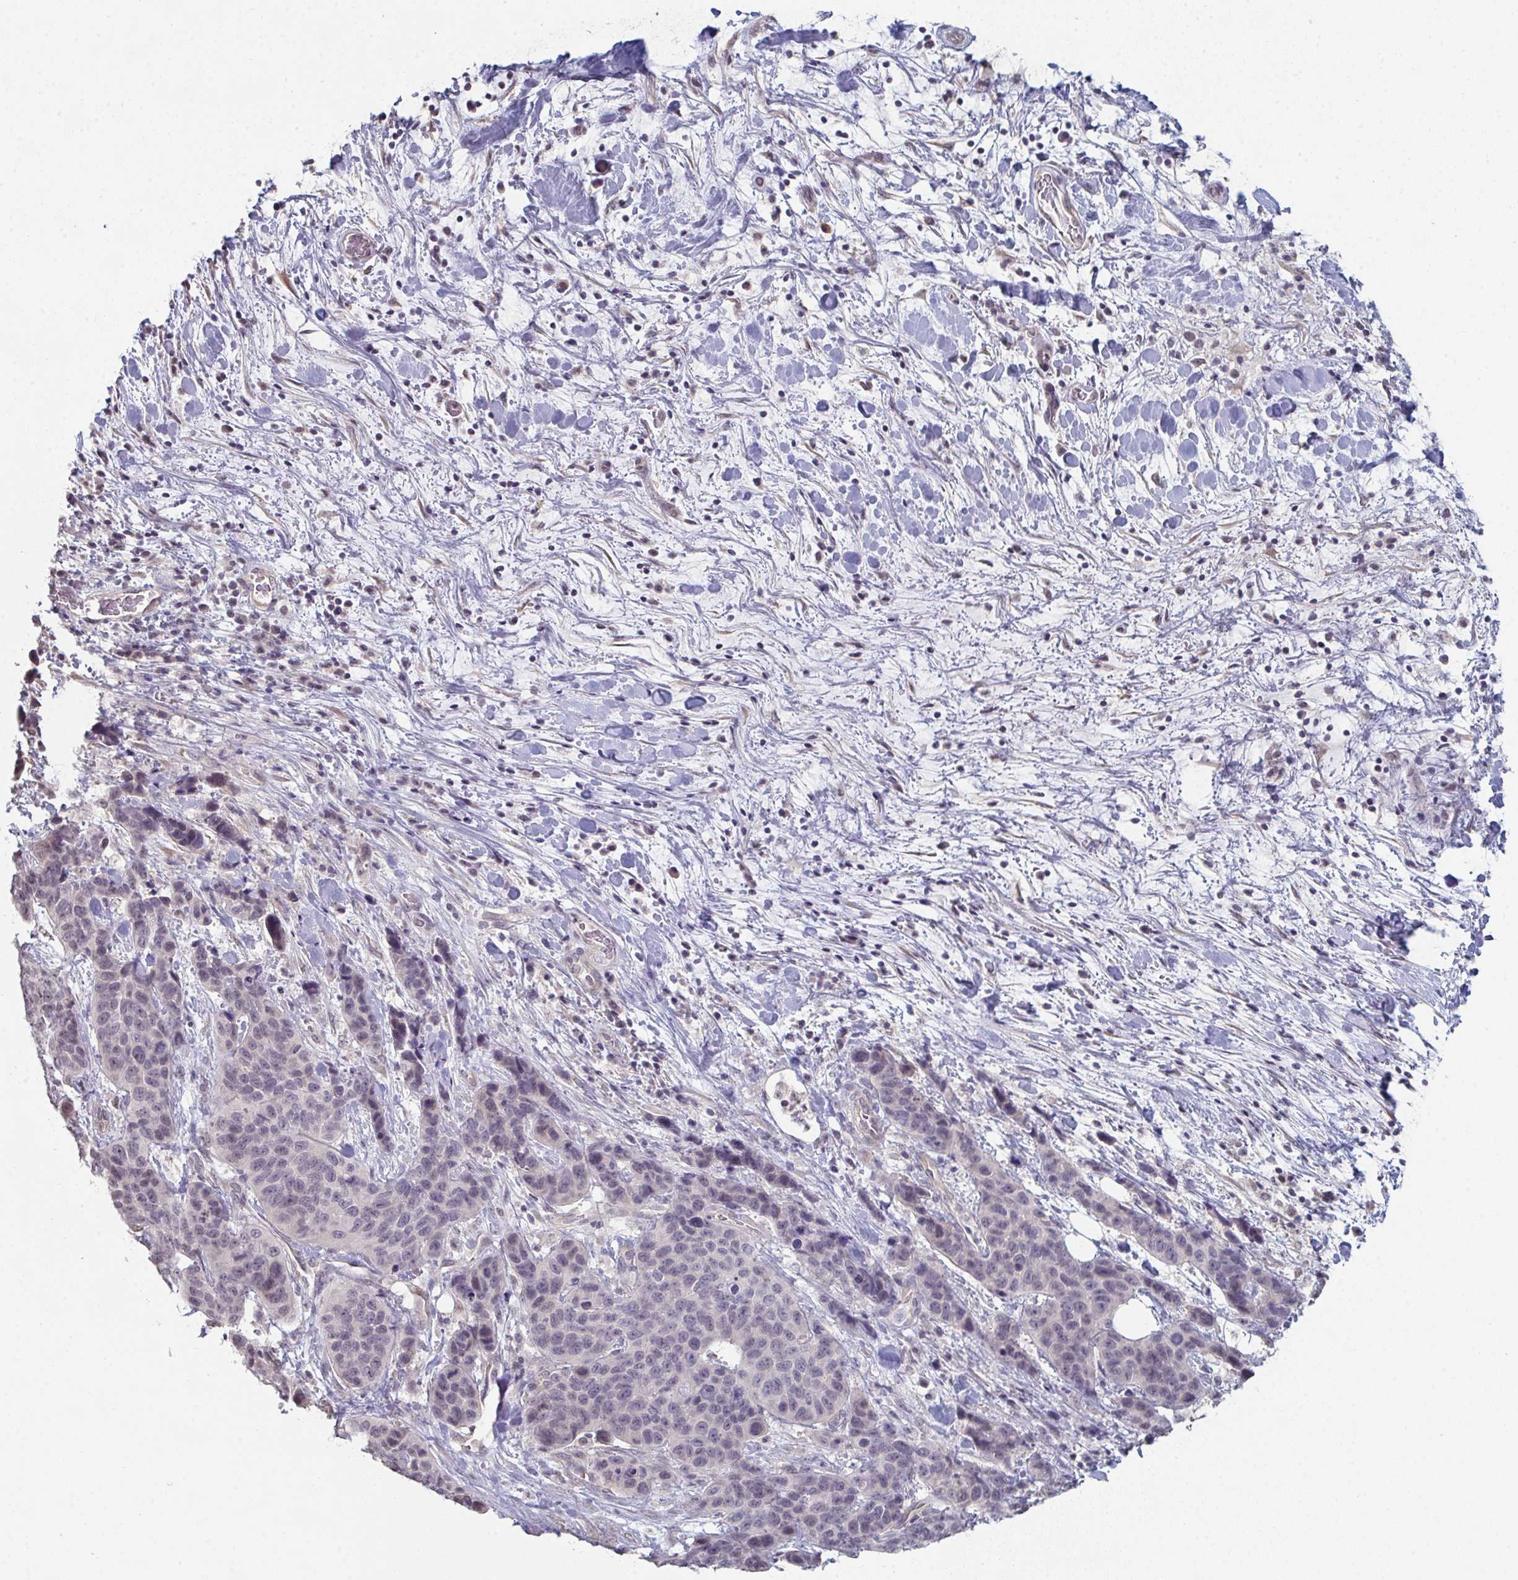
{"staining": {"intensity": "negative", "quantity": "none", "location": "none"}, "tissue": "lung cancer", "cell_type": "Tumor cells", "image_type": "cancer", "snomed": [{"axis": "morphology", "description": "Squamous cell carcinoma, NOS"}, {"axis": "topography", "description": "Lung"}], "caption": "Lung cancer stained for a protein using immunohistochemistry (IHC) demonstrates no expression tumor cells.", "gene": "ZNF214", "patient": {"sex": "male", "age": 62}}